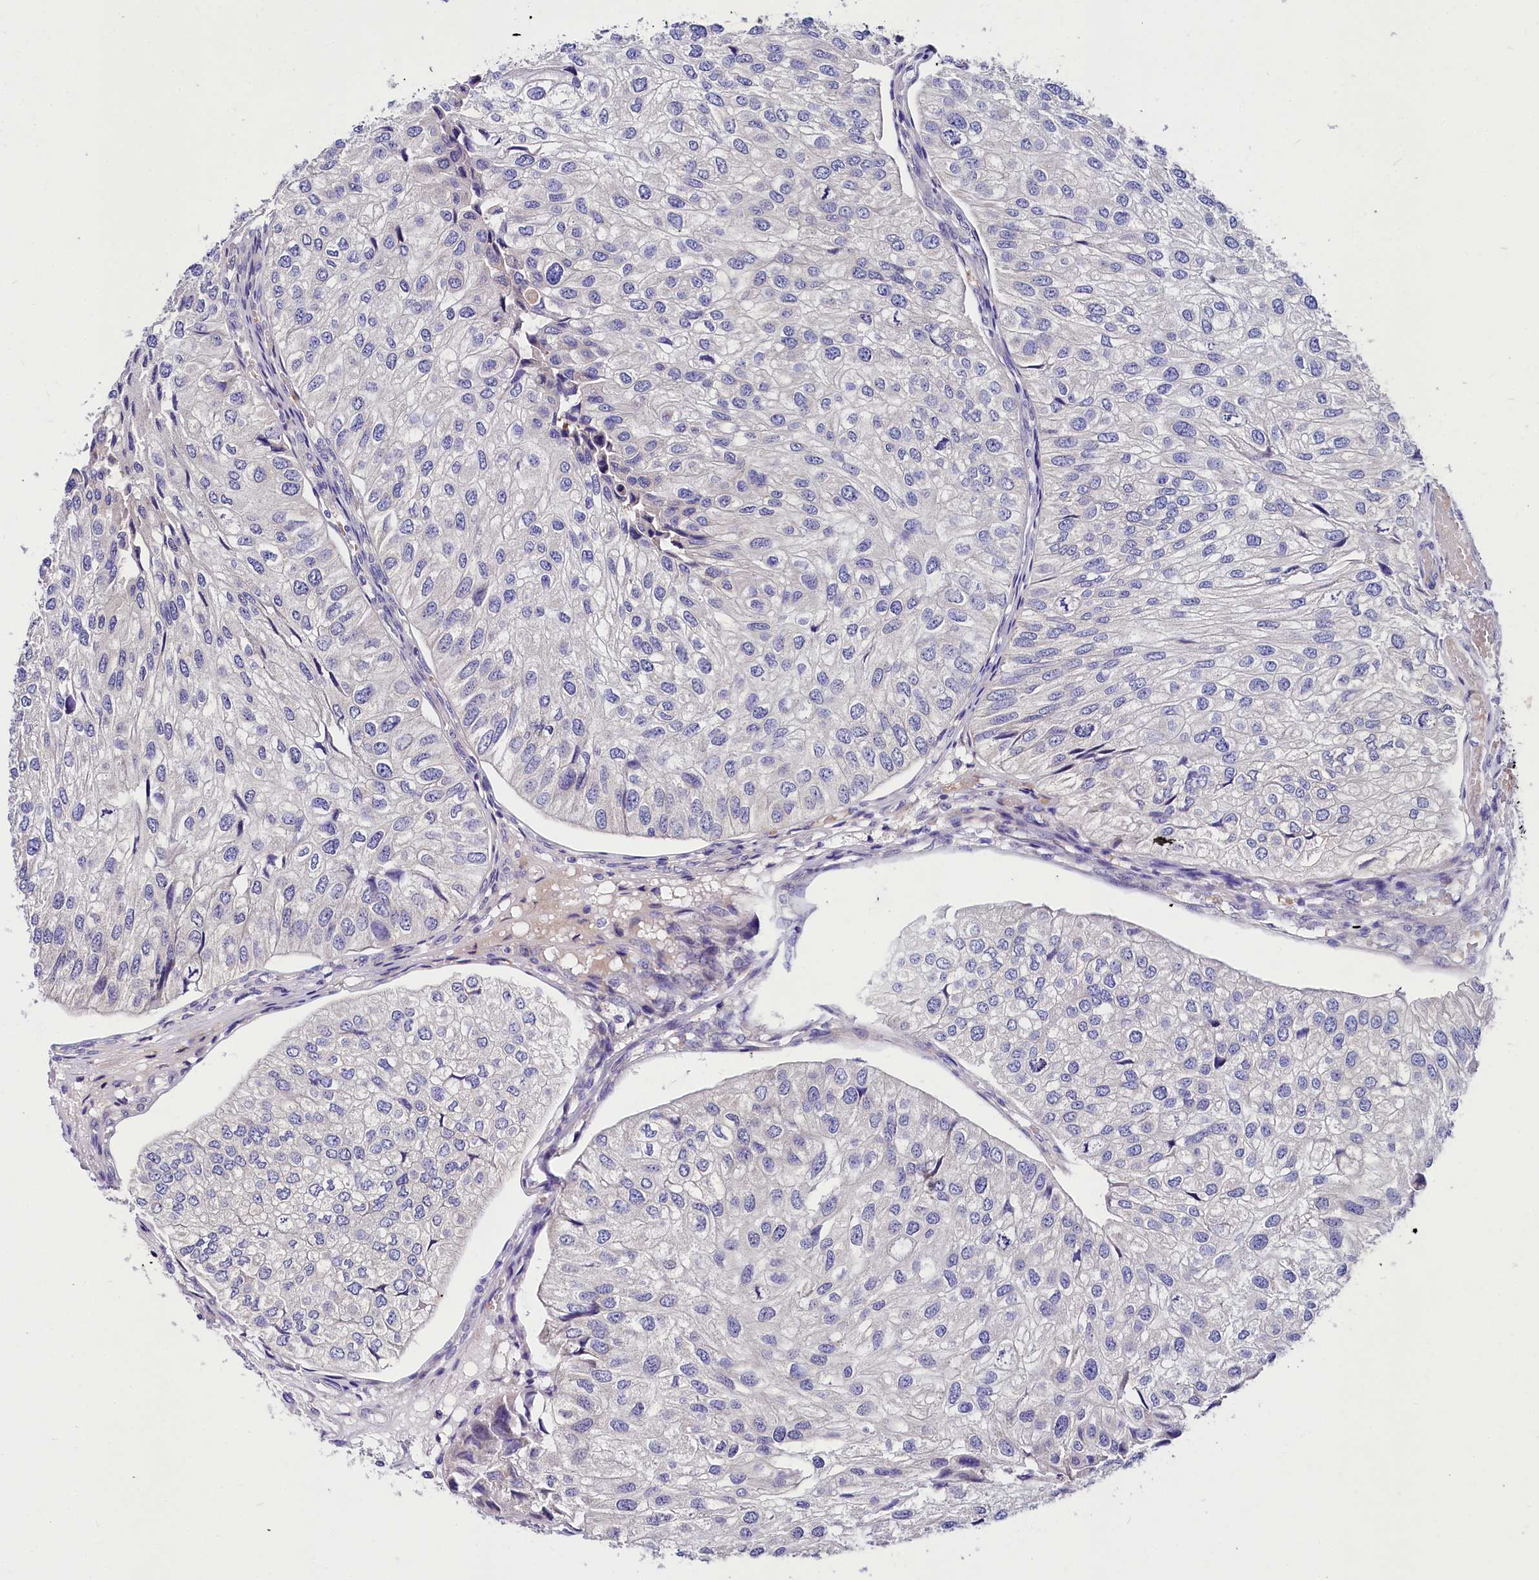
{"staining": {"intensity": "negative", "quantity": "none", "location": "none"}, "tissue": "urothelial cancer", "cell_type": "Tumor cells", "image_type": "cancer", "snomed": [{"axis": "morphology", "description": "Urothelial carcinoma, Low grade"}, {"axis": "topography", "description": "Urinary bladder"}], "caption": "Immunohistochemical staining of urothelial cancer displays no significant staining in tumor cells.", "gene": "ABHD5", "patient": {"sex": "female", "age": 89}}